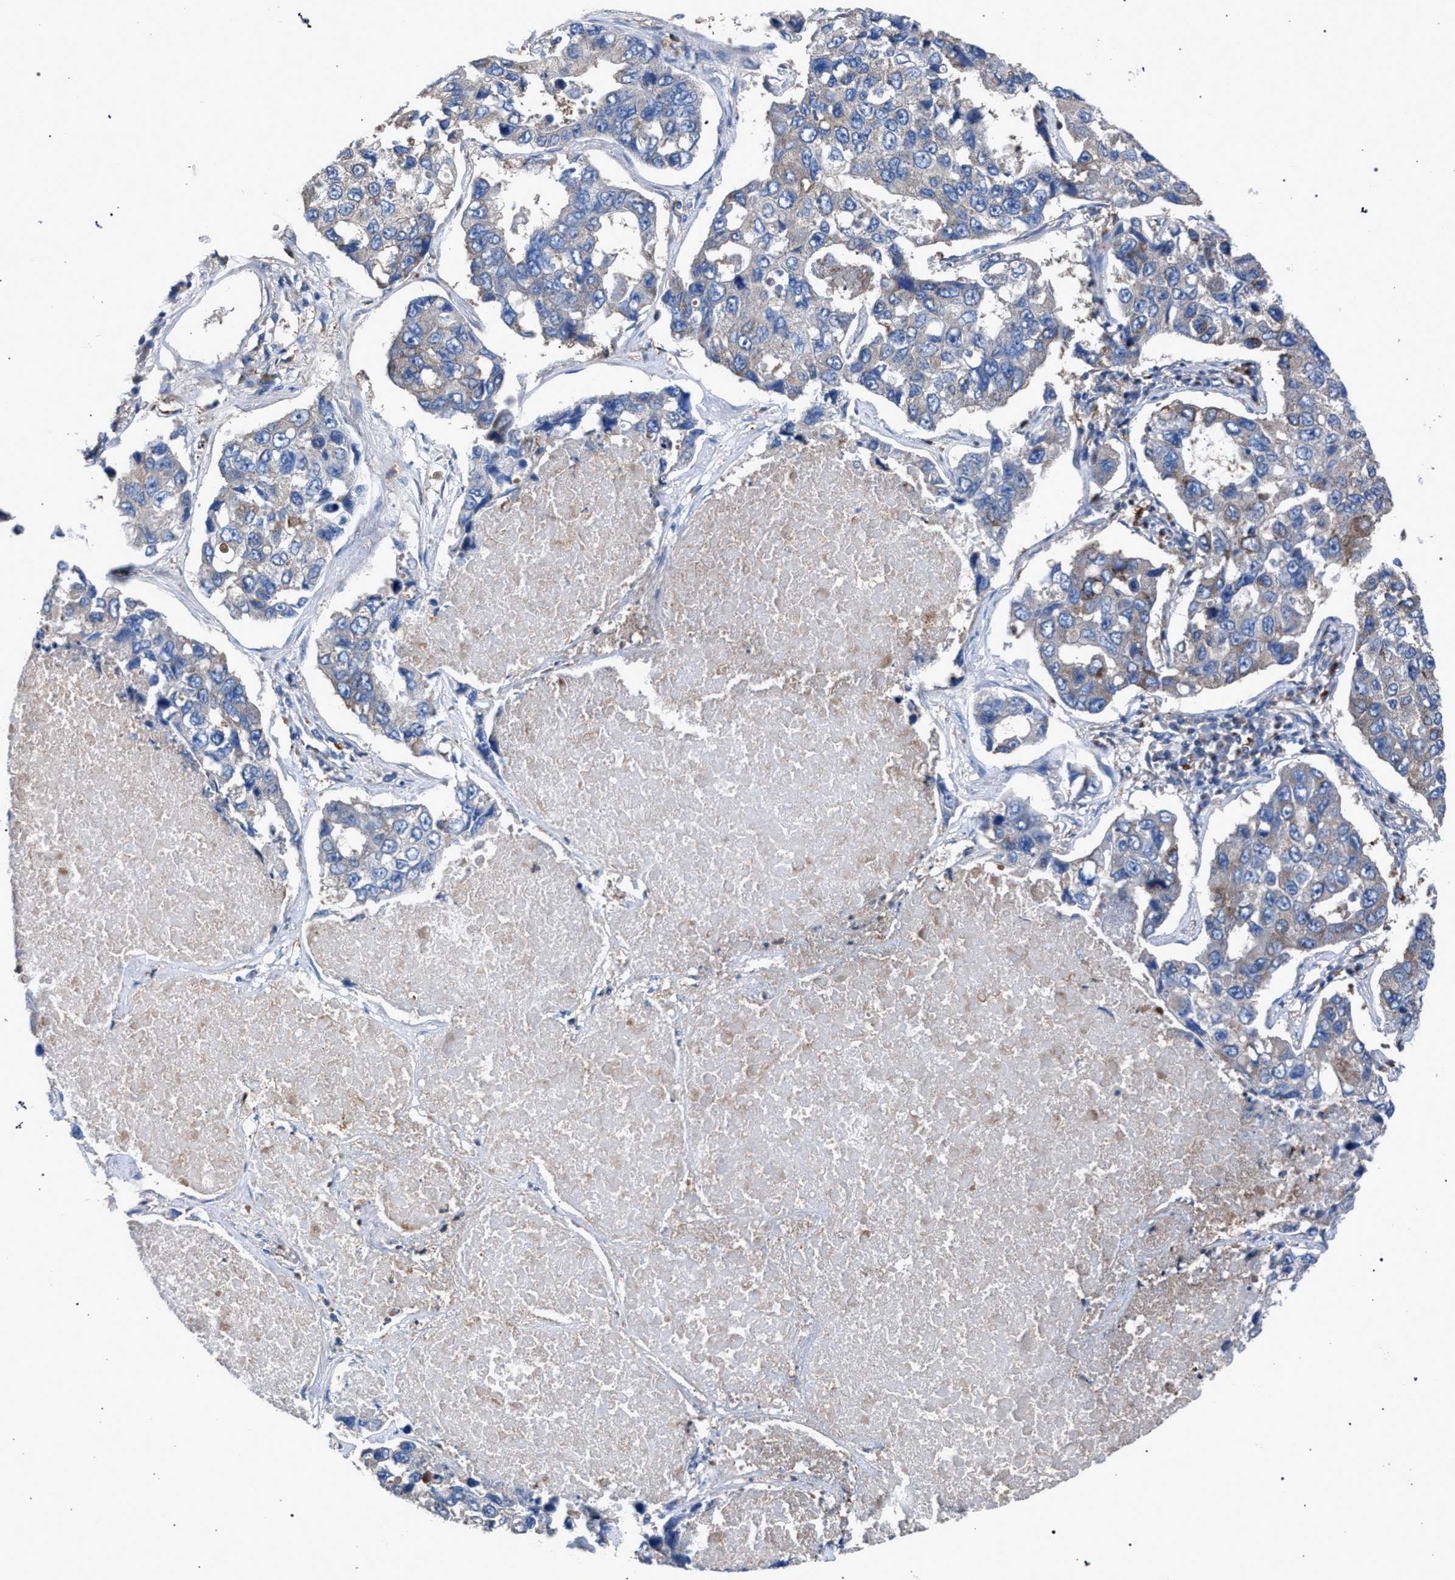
{"staining": {"intensity": "weak", "quantity": "25%-75%", "location": "cytoplasmic/membranous"}, "tissue": "lung cancer", "cell_type": "Tumor cells", "image_type": "cancer", "snomed": [{"axis": "morphology", "description": "Adenocarcinoma, NOS"}, {"axis": "topography", "description": "Lung"}], "caption": "Immunohistochemistry of human lung cancer displays low levels of weak cytoplasmic/membranous expression in about 25%-75% of tumor cells. Immunohistochemistry stains the protein in brown and the nuclei are stained blue.", "gene": "ATP6V0A1", "patient": {"sex": "male", "age": 64}}